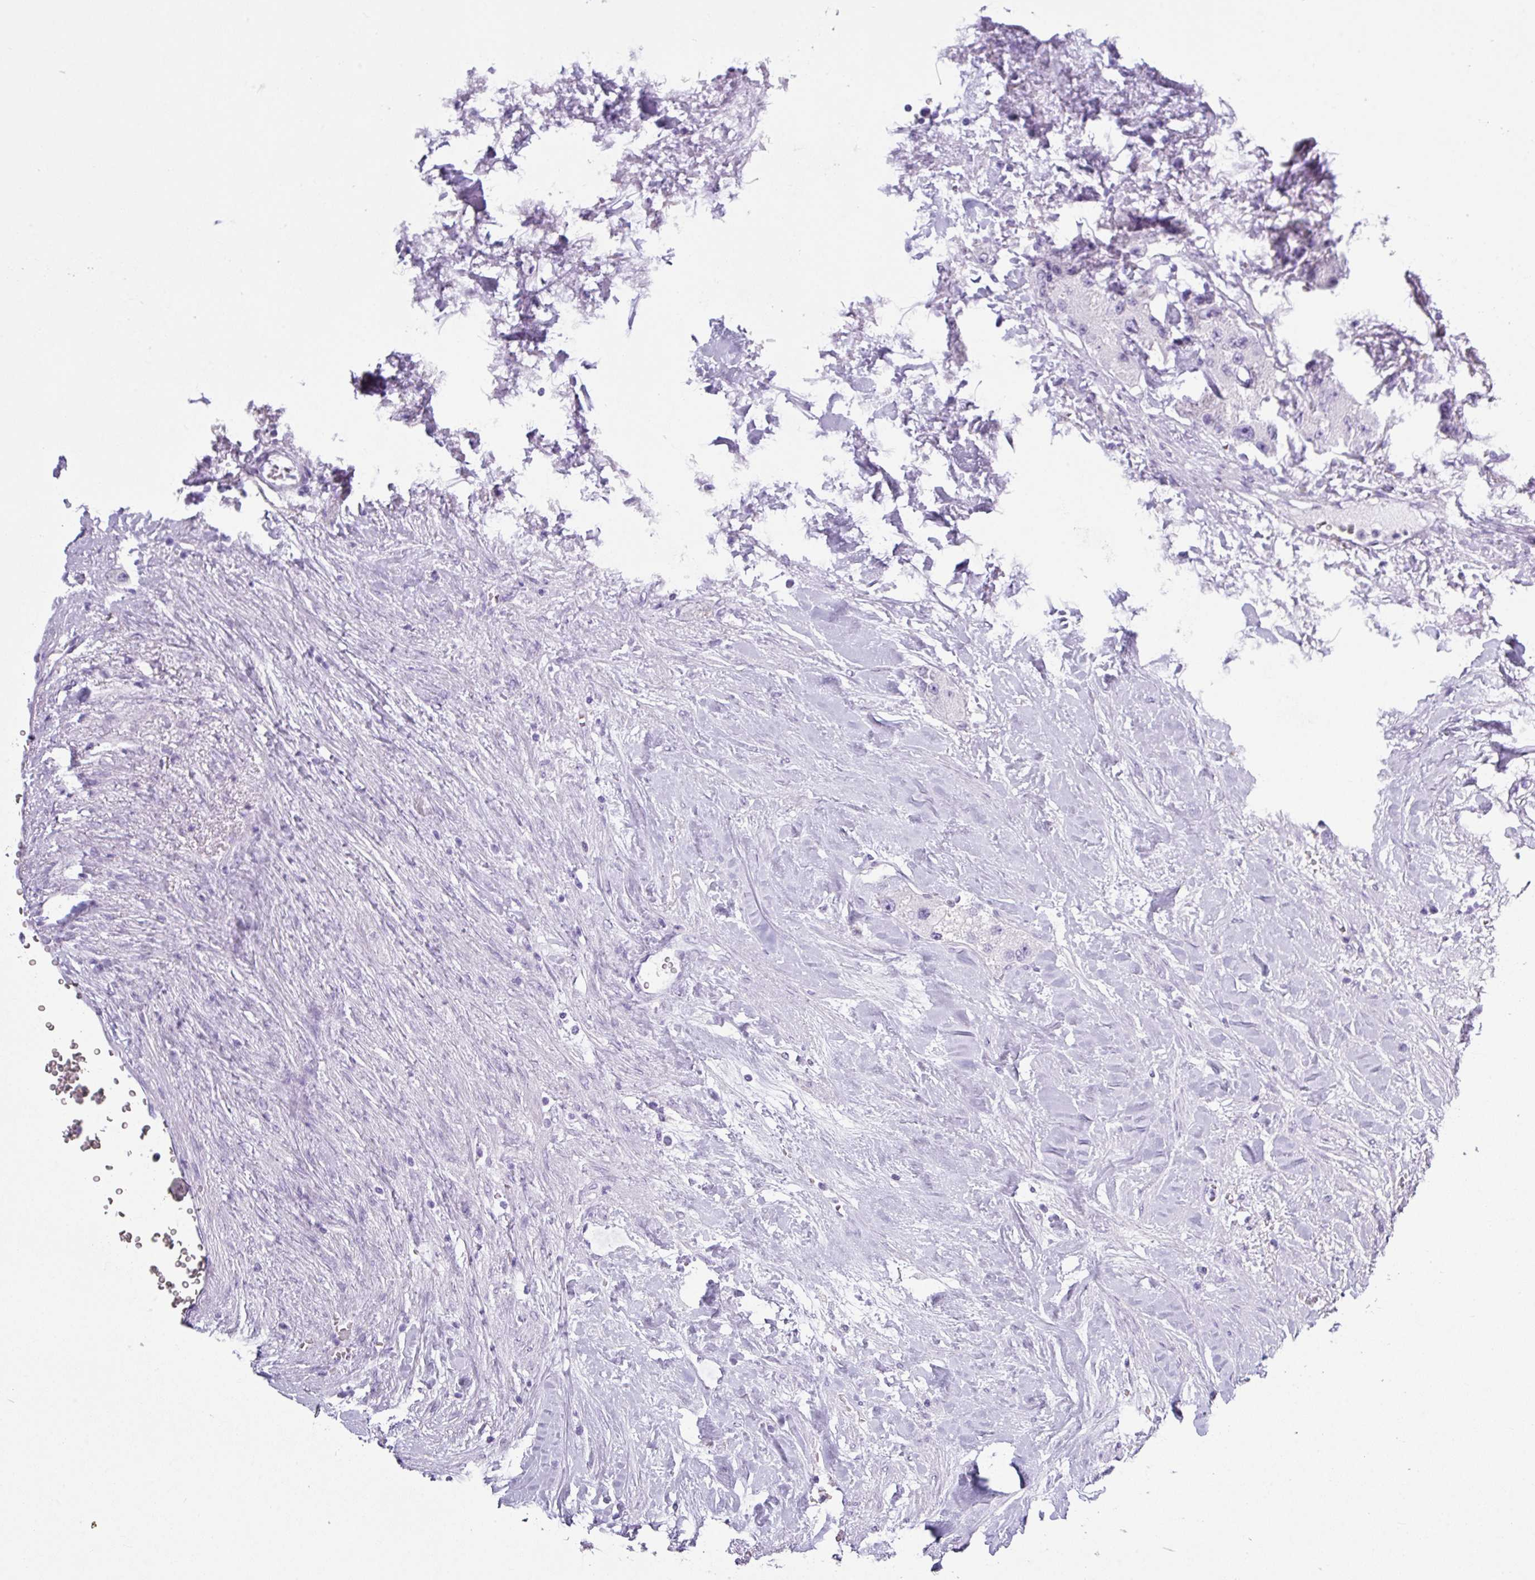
{"staining": {"intensity": "negative", "quantity": "none", "location": "none"}, "tissue": "carcinoid", "cell_type": "Tumor cells", "image_type": "cancer", "snomed": [{"axis": "morphology", "description": "Carcinoid, malignant, NOS"}, {"axis": "topography", "description": "Pancreas"}], "caption": "Immunohistochemistry of human carcinoid reveals no staining in tumor cells.", "gene": "ZNF568", "patient": {"sex": "male", "age": 41}}